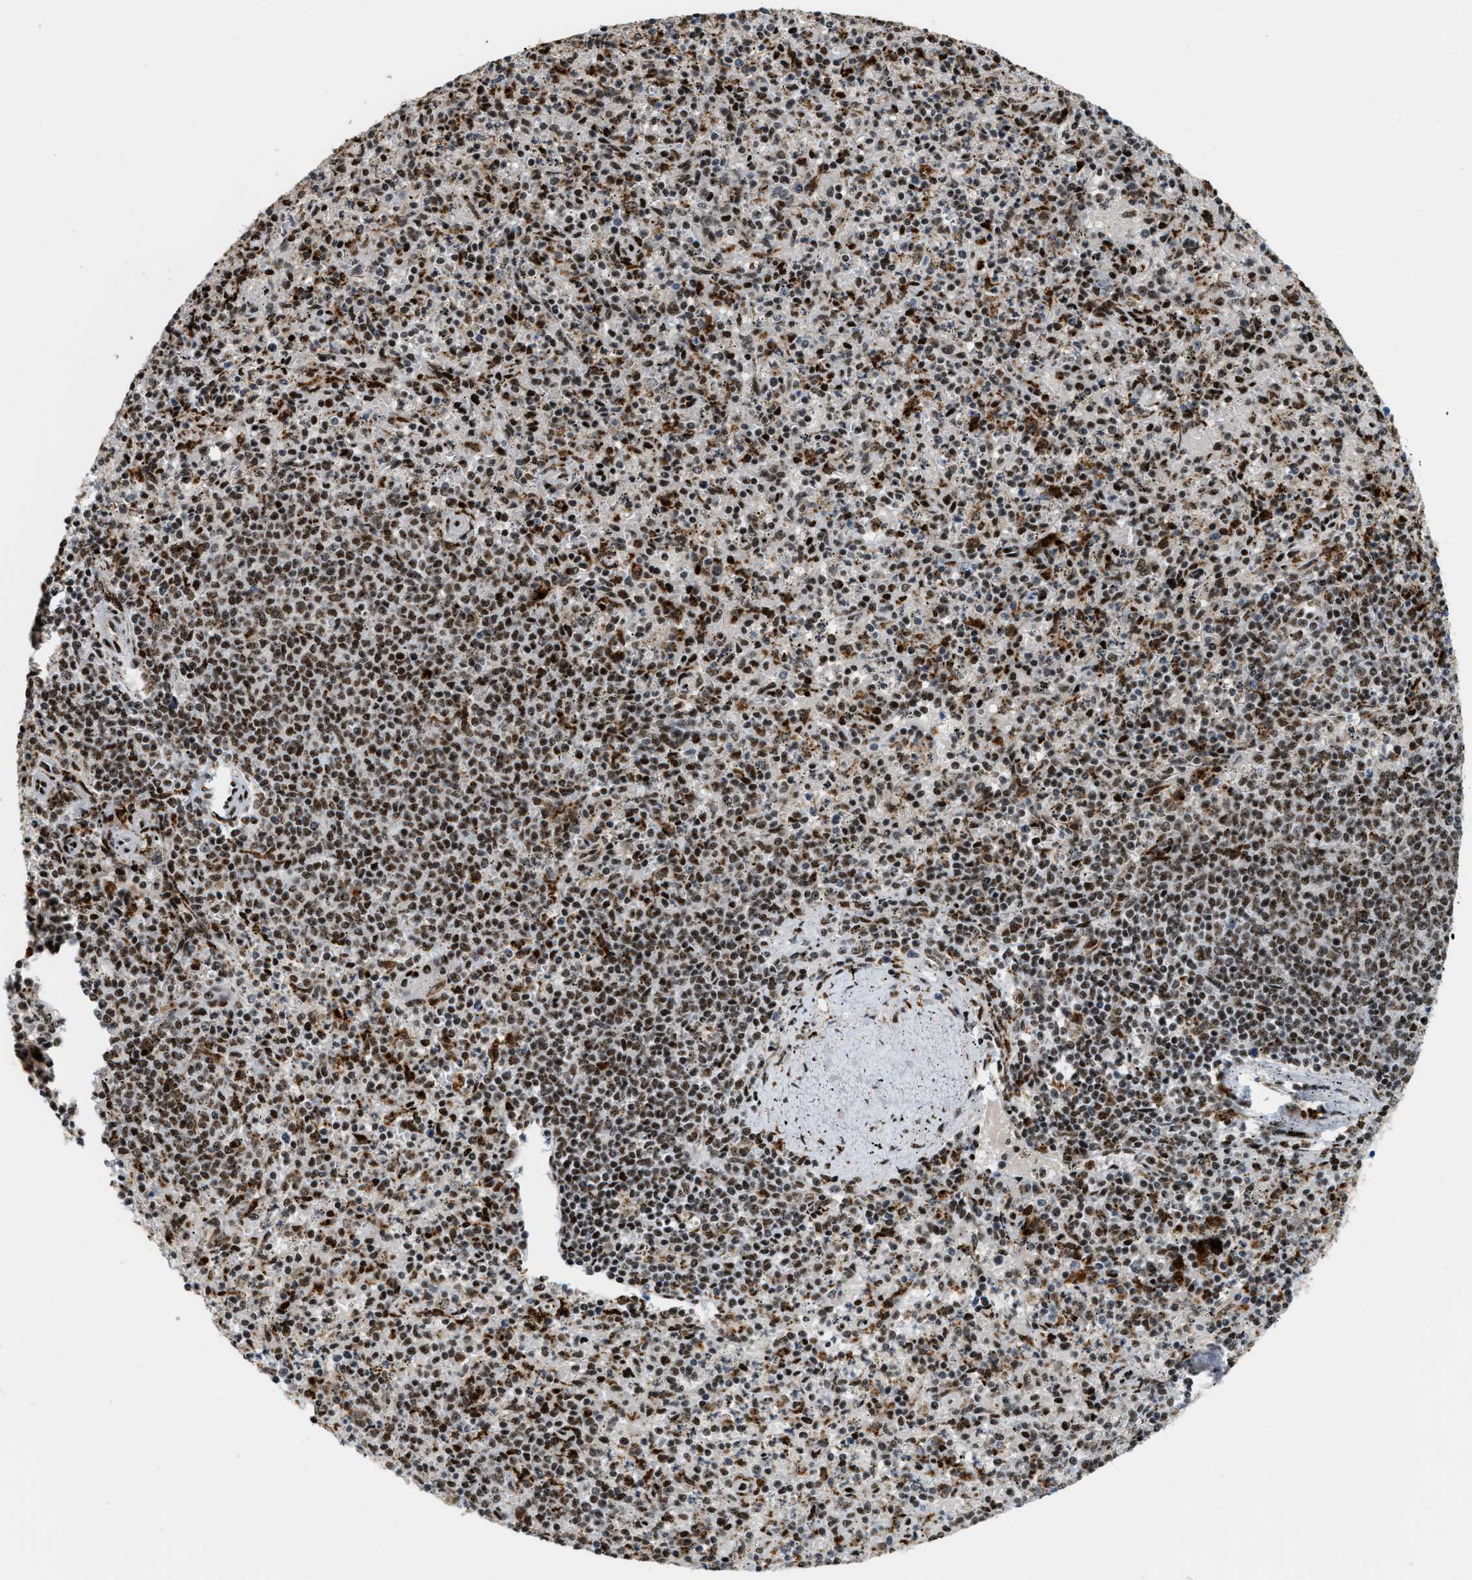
{"staining": {"intensity": "moderate", "quantity": ">75%", "location": "nuclear"}, "tissue": "spleen", "cell_type": "Cells in red pulp", "image_type": "normal", "snomed": [{"axis": "morphology", "description": "Normal tissue, NOS"}, {"axis": "topography", "description": "Spleen"}], "caption": "Brown immunohistochemical staining in benign spleen displays moderate nuclear staining in about >75% of cells in red pulp.", "gene": "NUMA1", "patient": {"sex": "male", "age": 72}}